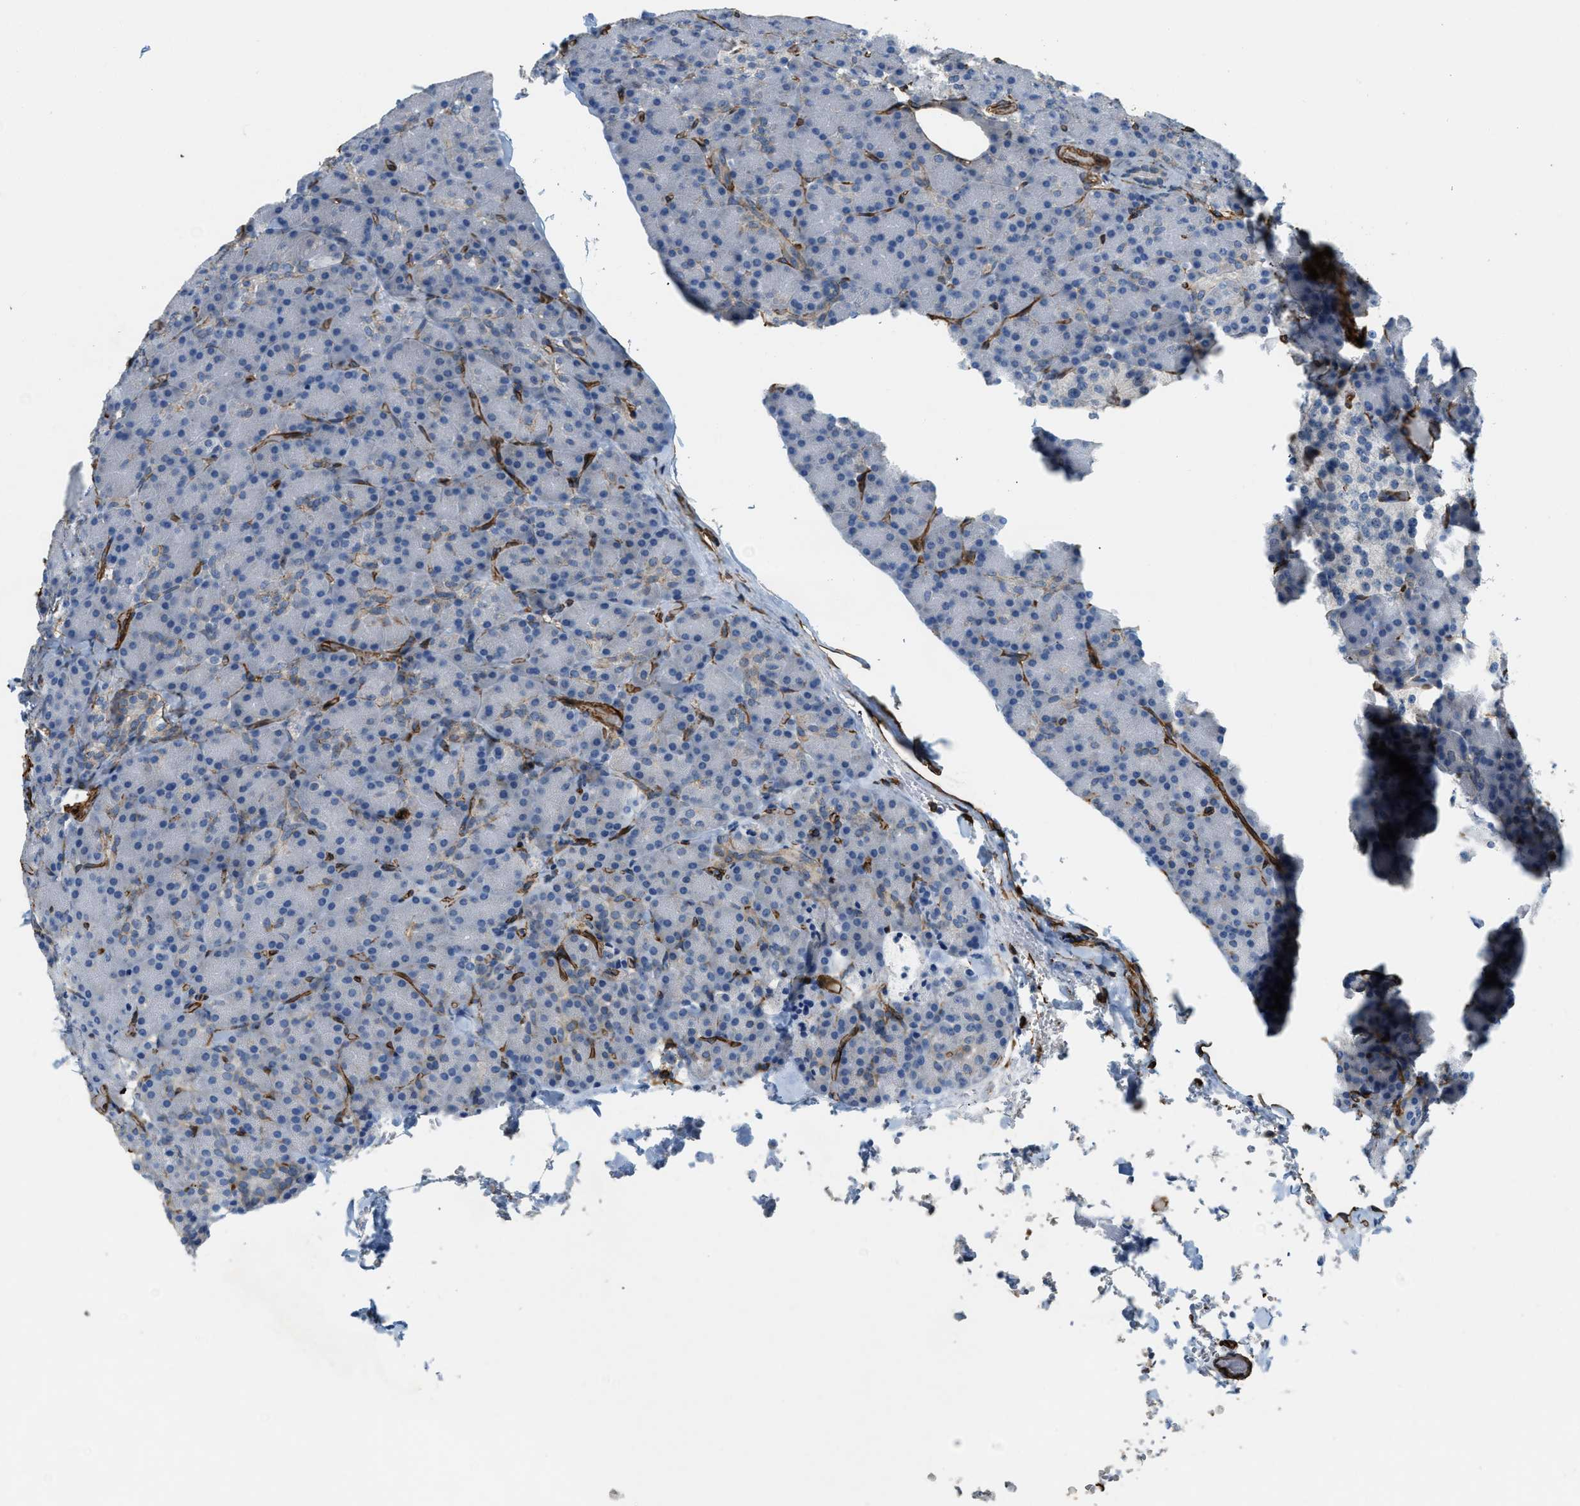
{"staining": {"intensity": "moderate", "quantity": "<25%", "location": "cytoplasmic/membranous"}, "tissue": "pancreas", "cell_type": "Exocrine glandular cells", "image_type": "normal", "snomed": [{"axis": "morphology", "description": "Normal tissue, NOS"}, {"axis": "topography", "description": "Pancreas"}], "caption": "This image shows immunohistochemistry (IHC) staining of normal human pancreas, with low moderate cytoplasmic/membranous expression in approximately <25% of exocrine glandular cells.", "gene": "TMEM43", "patient": {"sex": "female", "age": 43}}